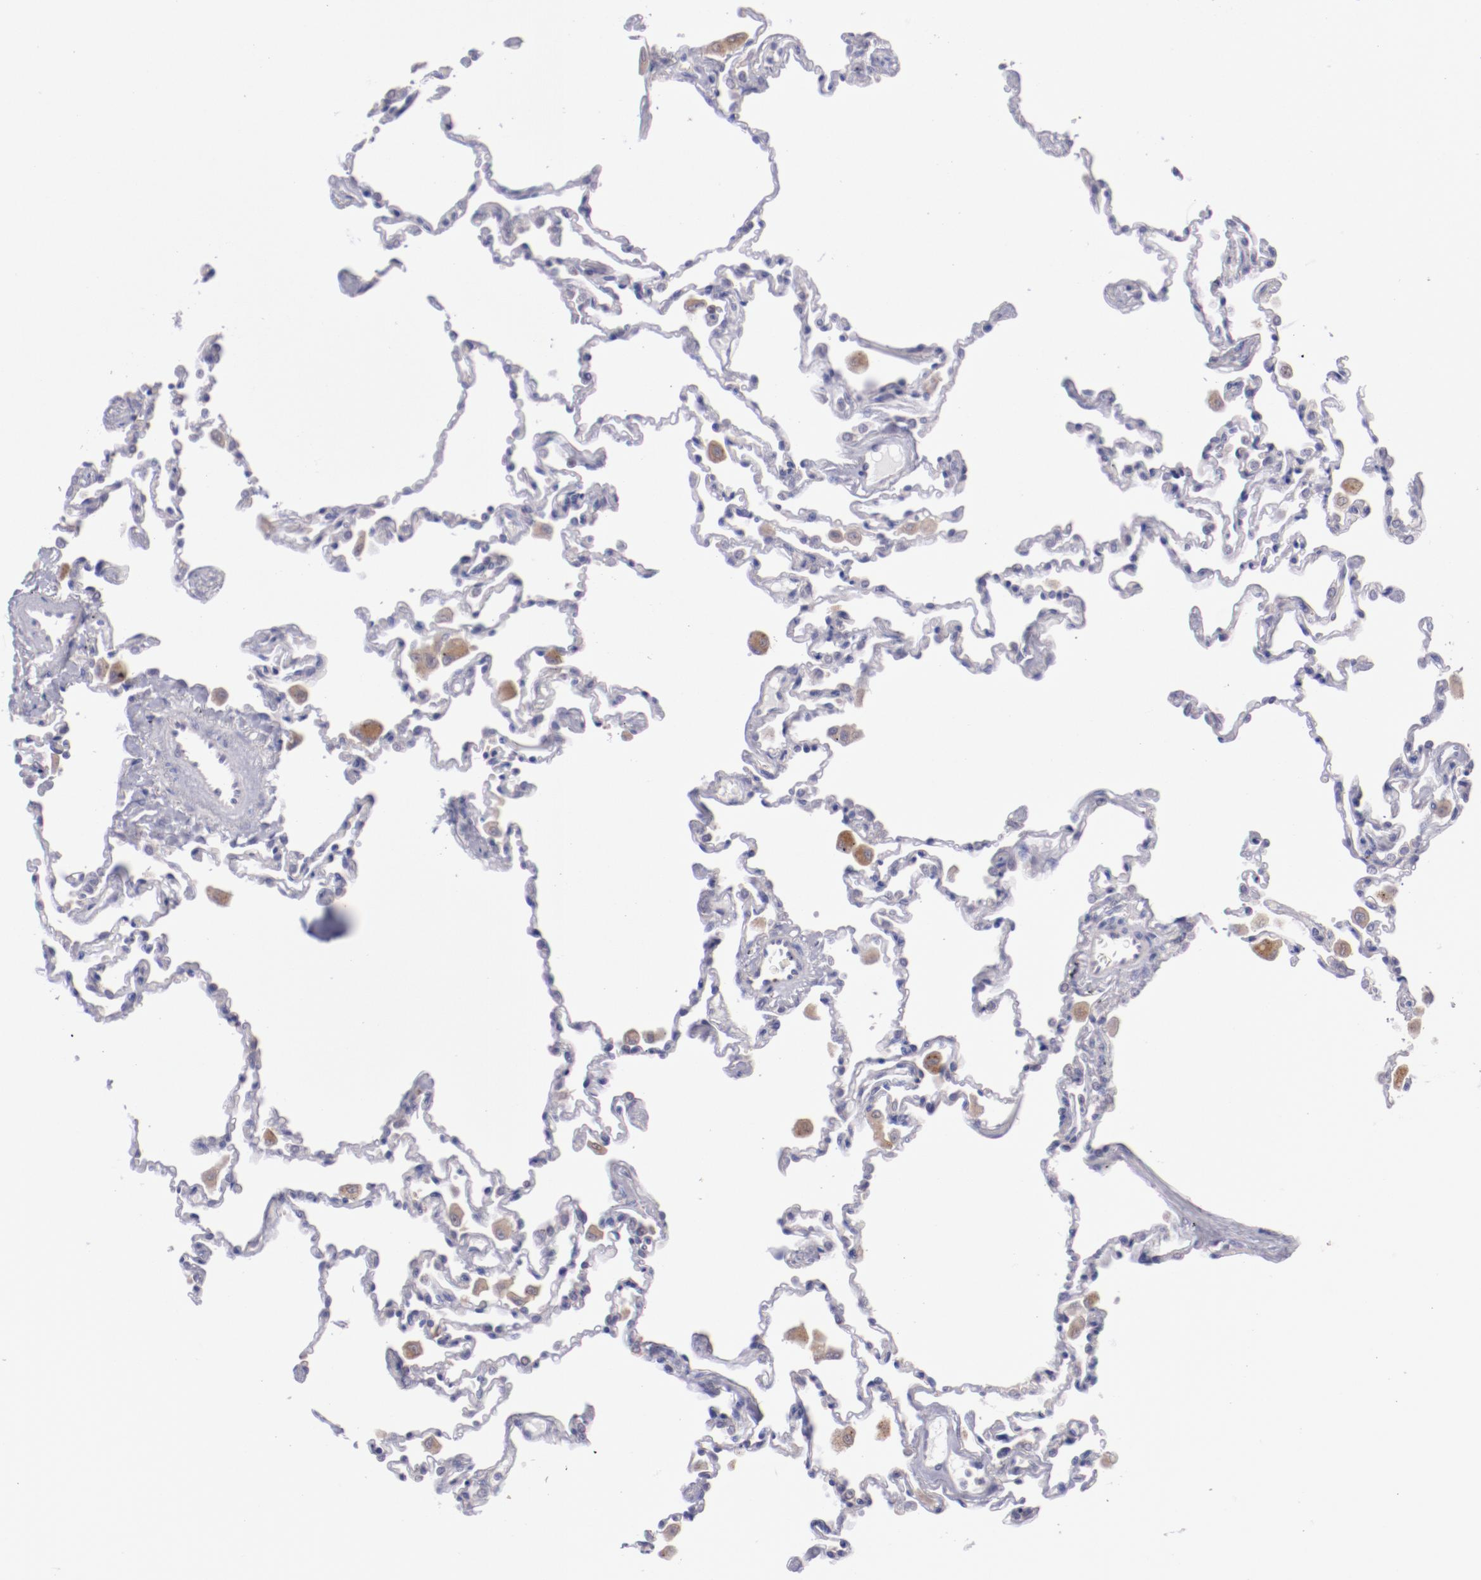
{"staining": {"intensity": "negative", "quantity": "none", "location": "none"}, "tissue": "lung", "cell_type": "Alveolar cells", "image_type": "normal", "snomed": [{"axis": "morphology", "description": "Normal tissue, NOS"}, {"axis": "topography", "description": "Lung"}], "caption": "There is no significant expression in alveolar cells of lung. (DAB (3,3'-diaminobenzidine) IHC with hematoxylin counter stain).", "gene": "TRAF3", "patient": {"sex": "male", "age": 59}}